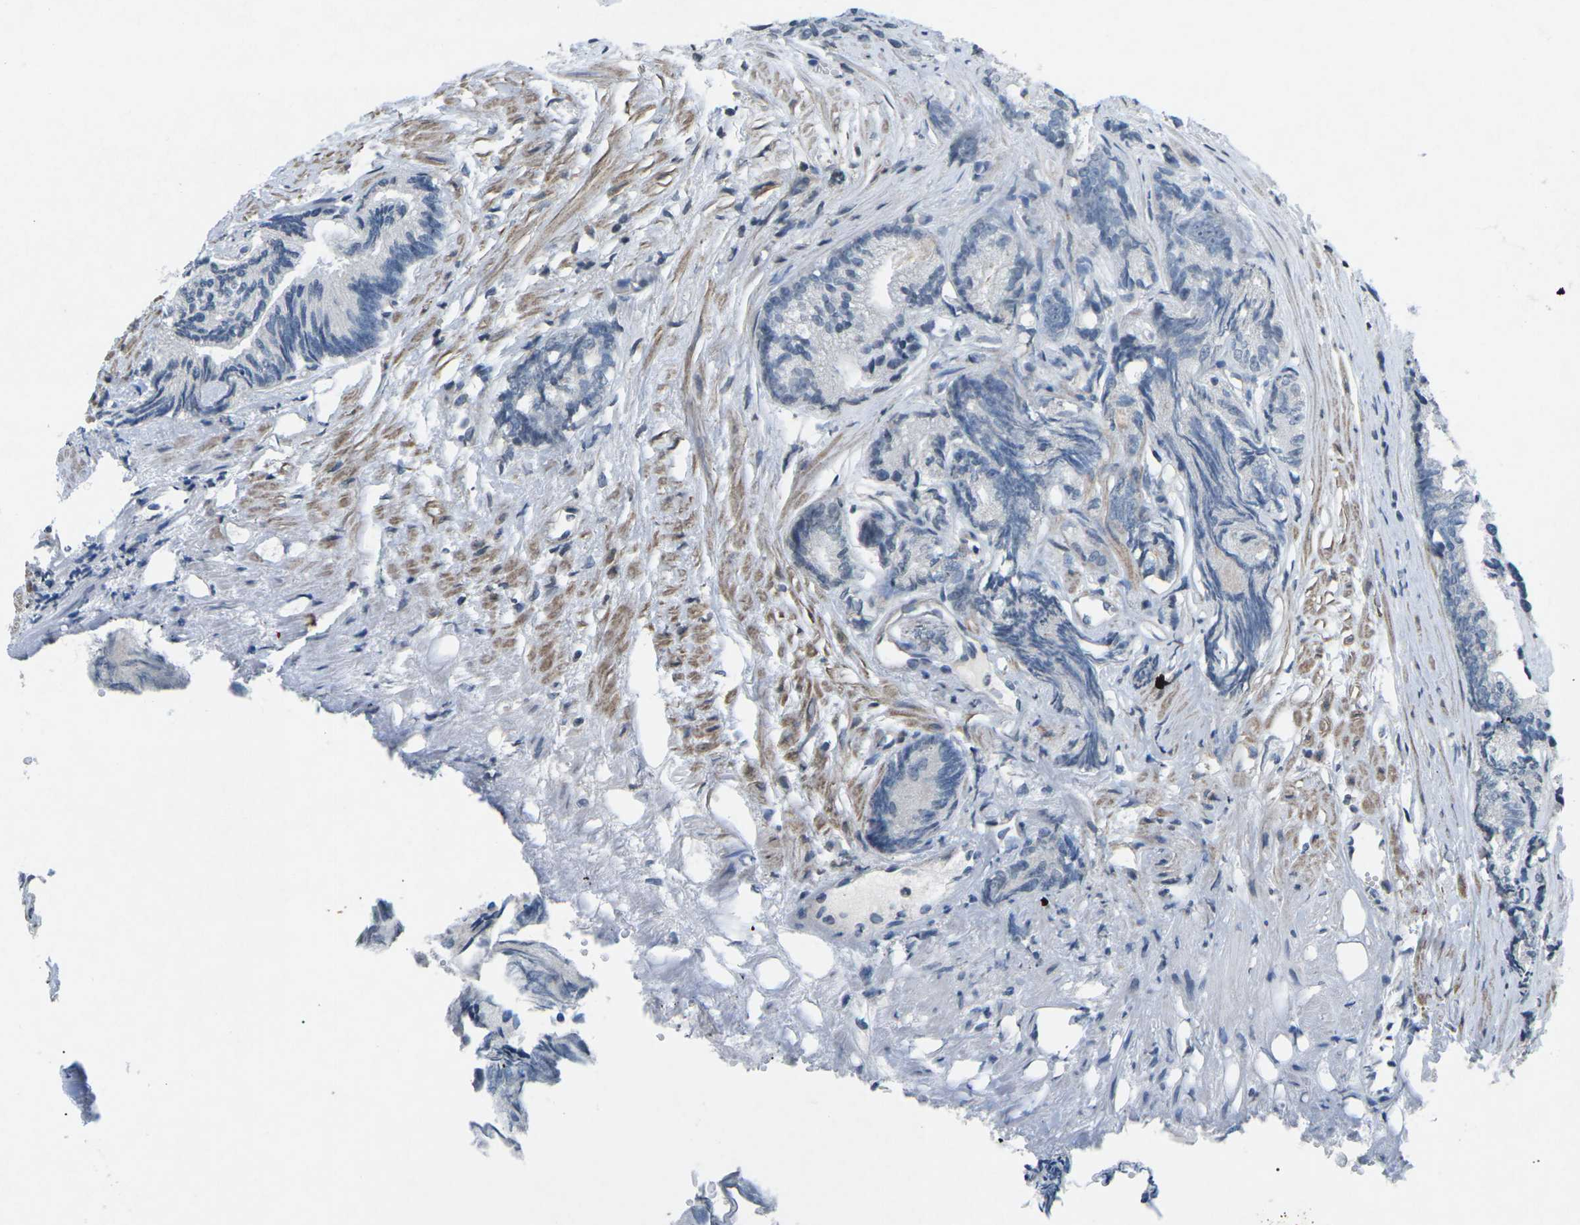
{"staining": {"intensity": "negative", "quantity": "none", "location": "none"}, "tissue": "prostate cancer", "cell_type": "Tumor cells", "image_type": "cancer", "snomed": [{"axis": "morphology", "description": "Adenocarcinoma, Low grade"}, {"axis": "topography", "description": "Prostate"}], "caption": "The IHC image has no significant staining in tumor cells of adenocarcinoma (low-grade) (prostate) tissue.", "gene": "TFR2", "patient": {"sex": "male", "age": 89}}